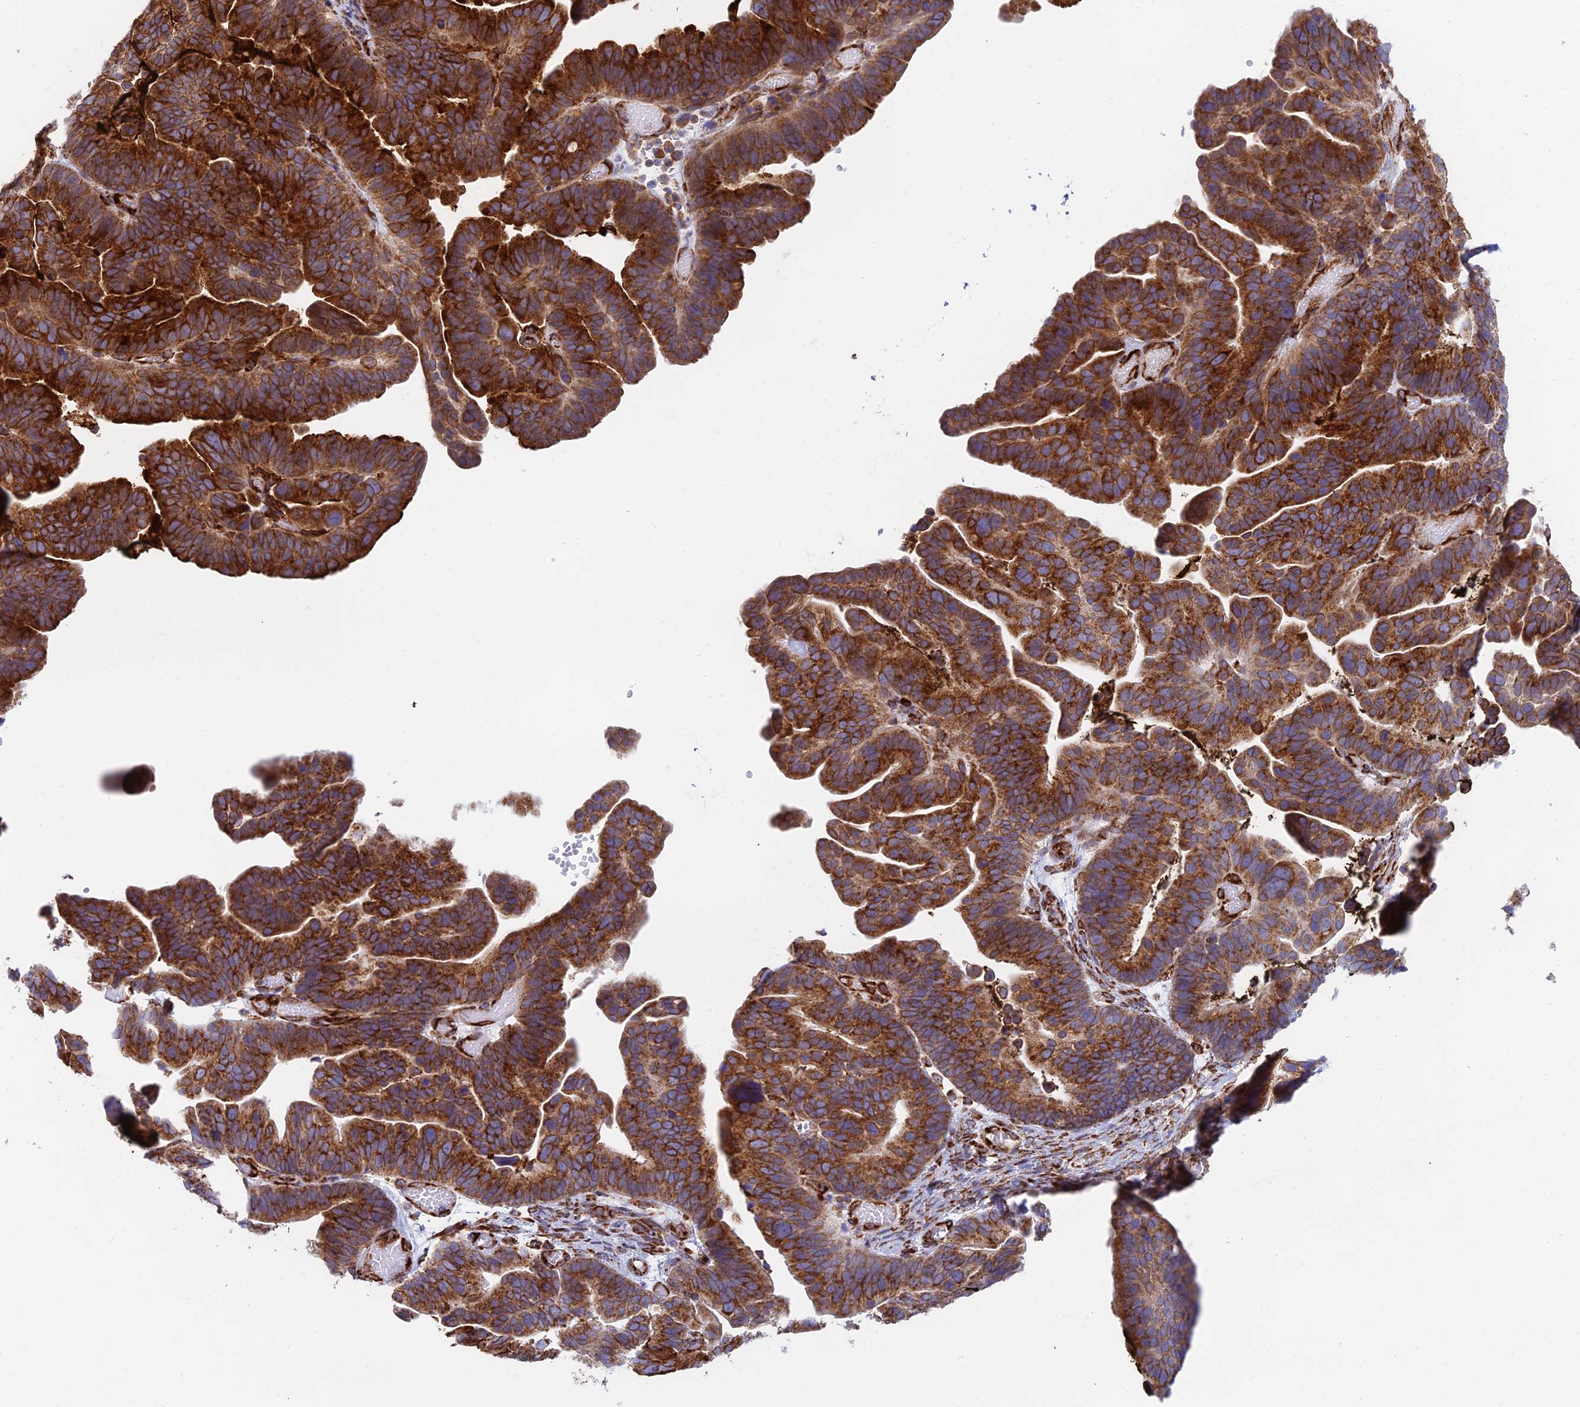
{"staining": {"intensity": "strong", "quantity": ">75%", "location": "cytoplasmic/membranous"}, "tissue": "ovarian cancer", "cell_type": "Tumor cells", "image_type": "cancer", "snomed": [{"axis": "morphology", "description": "Cystadenocarcinoma, serous, NOS"}, {"axis": "topography", "description": "Ovary"}], "caption": "Ovarian cancer stained with immunohistochemistry displays strong cytoplasmic/membranous positivity in about >75% of tumor cells. (DAB IHC with brightfield microscopy, high magnification).", "gene": "CCDC69", "patient": {"sex": "female", "age": 56}}